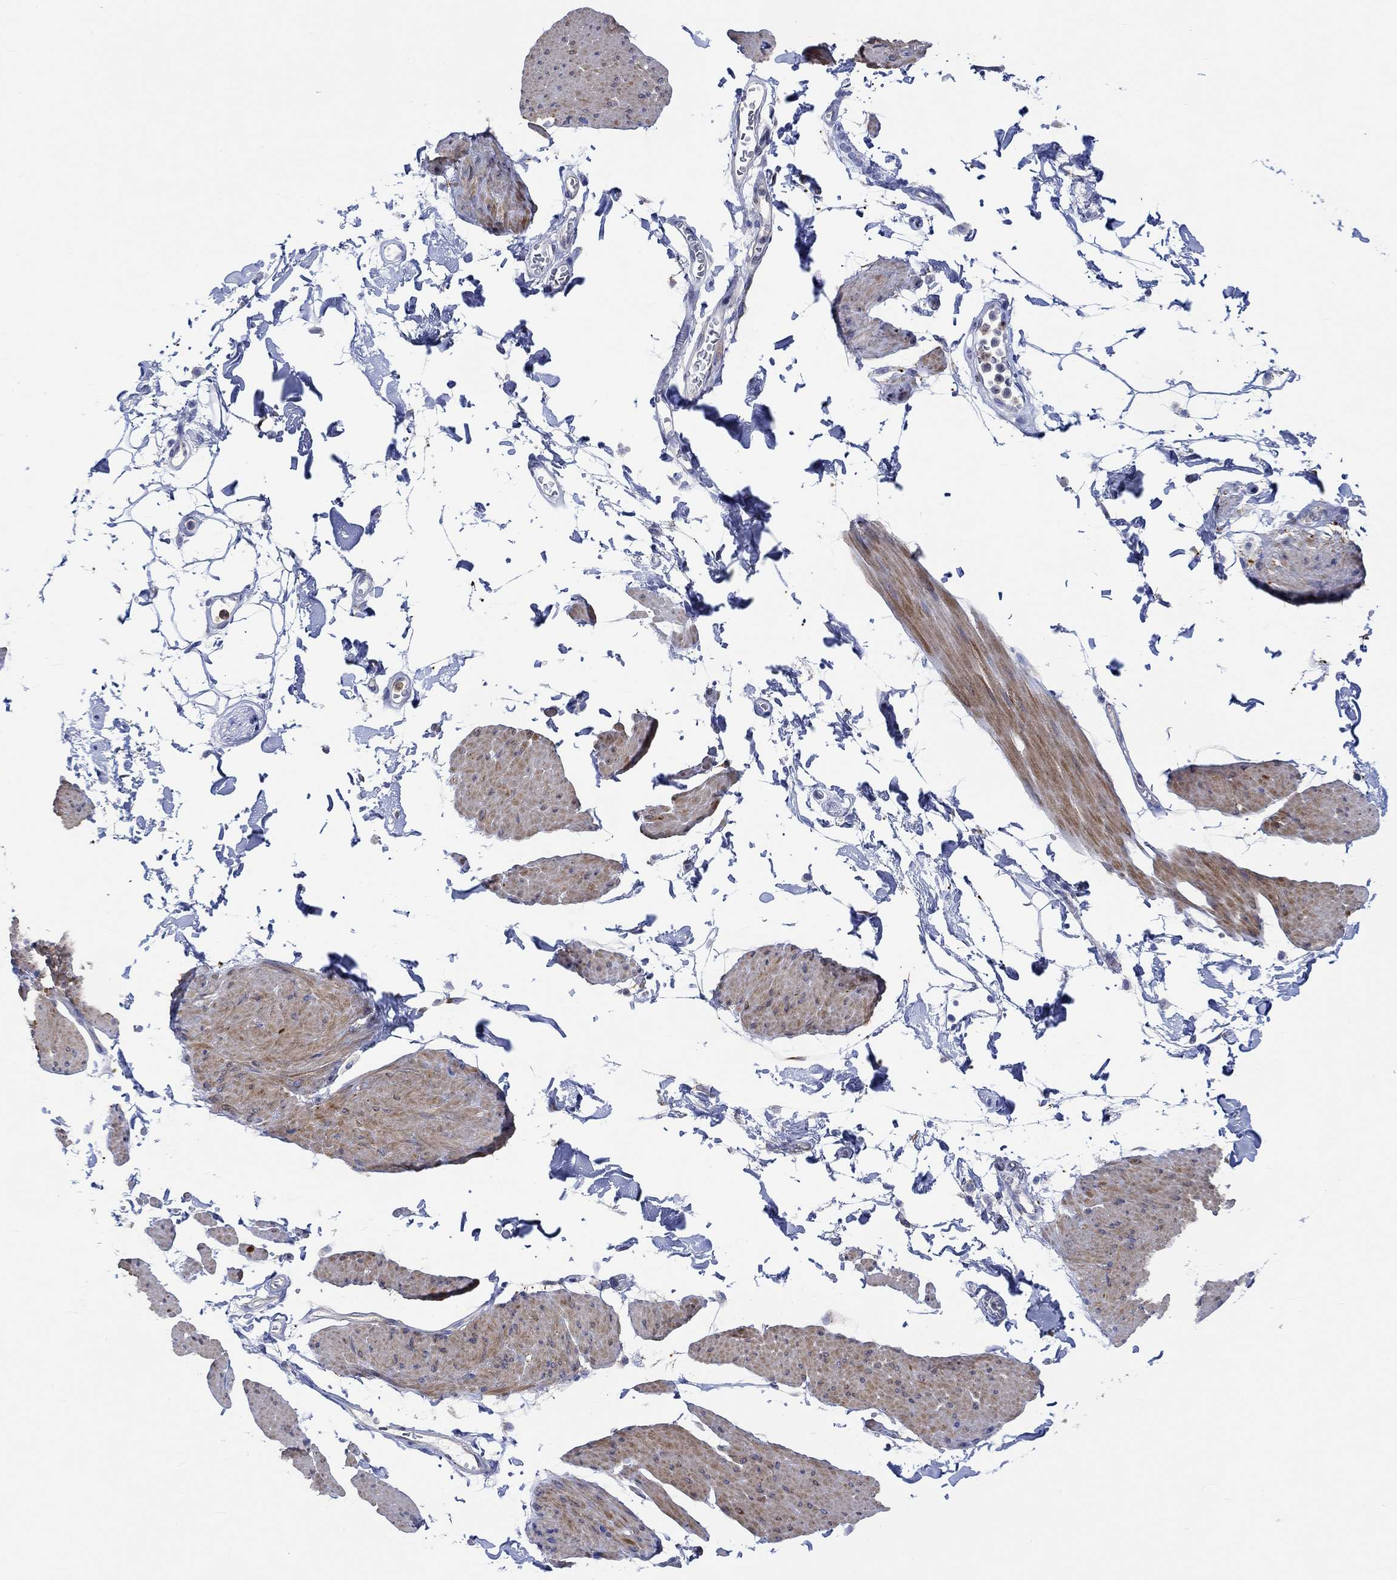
{"staining": {"intensity": "strong", "quantity": "25%-75%", "location": "cytoplasmic/membranous"}, "tissue": "smooth muscle", "cell_type": "Smooth muscle cells", "image_type": "normal", "snomed": [{"axis": "morphology", "description": "Normal tissue, NOS"}, {"axis": "topography", "description": "Adipose tissue"}, {"axis": "topography", "description": "Smooth muscle"}, {"axis": "topography", "description": "Peripheral nerve tissue"}], "caption": "Protein expression analysis of benign smooth muscle displays strong cytoplasmic/membranous staining in about 25%-75% of smooth muscle cells. (brown staining indicates protein expression, while blue staining denotes nuclei).", "gene": "TGM2", "patient": {"sex": "male", "age": 83}}